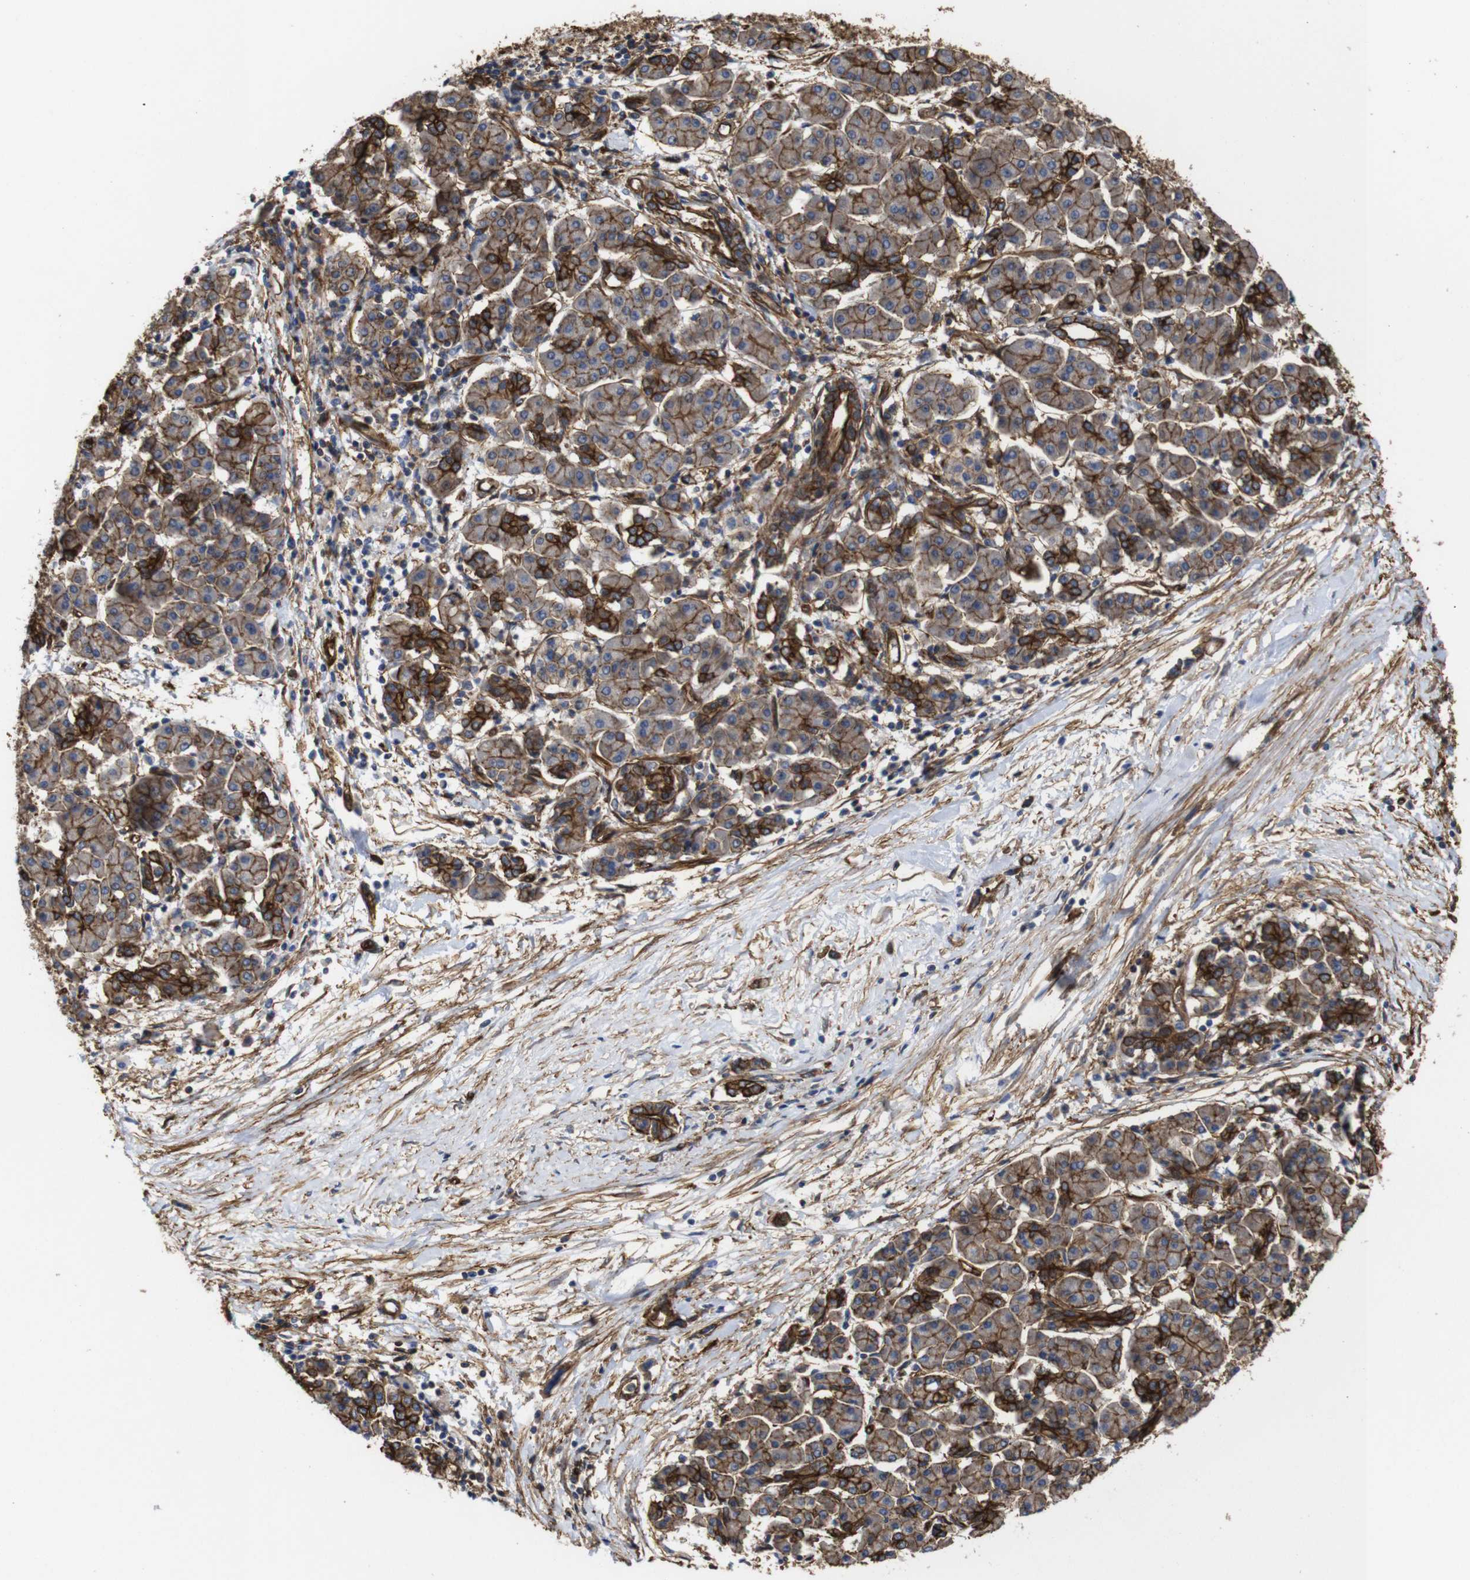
{"staining": {"intensity": "strong", "quantity": ">75%", "location": "cytoplasmic/membranous"}, "tissue": "pancreatic cancer", "cell_type": "Tumor cells", "image_type": "cancer", "snomed": [{"axis": "morphology", "description": "Adenocarcinoma, NOS"}, {"axis": "topography", "description": "Pancreas"}], "caption": "Pancreatic cancer stained with a brown dye exhibits strong cytoplasmic/membranous positive staining in approximately >75% of tumor cells.", "gene": "SPTBN1", "patient": {"sex": "female", "age": 57}}